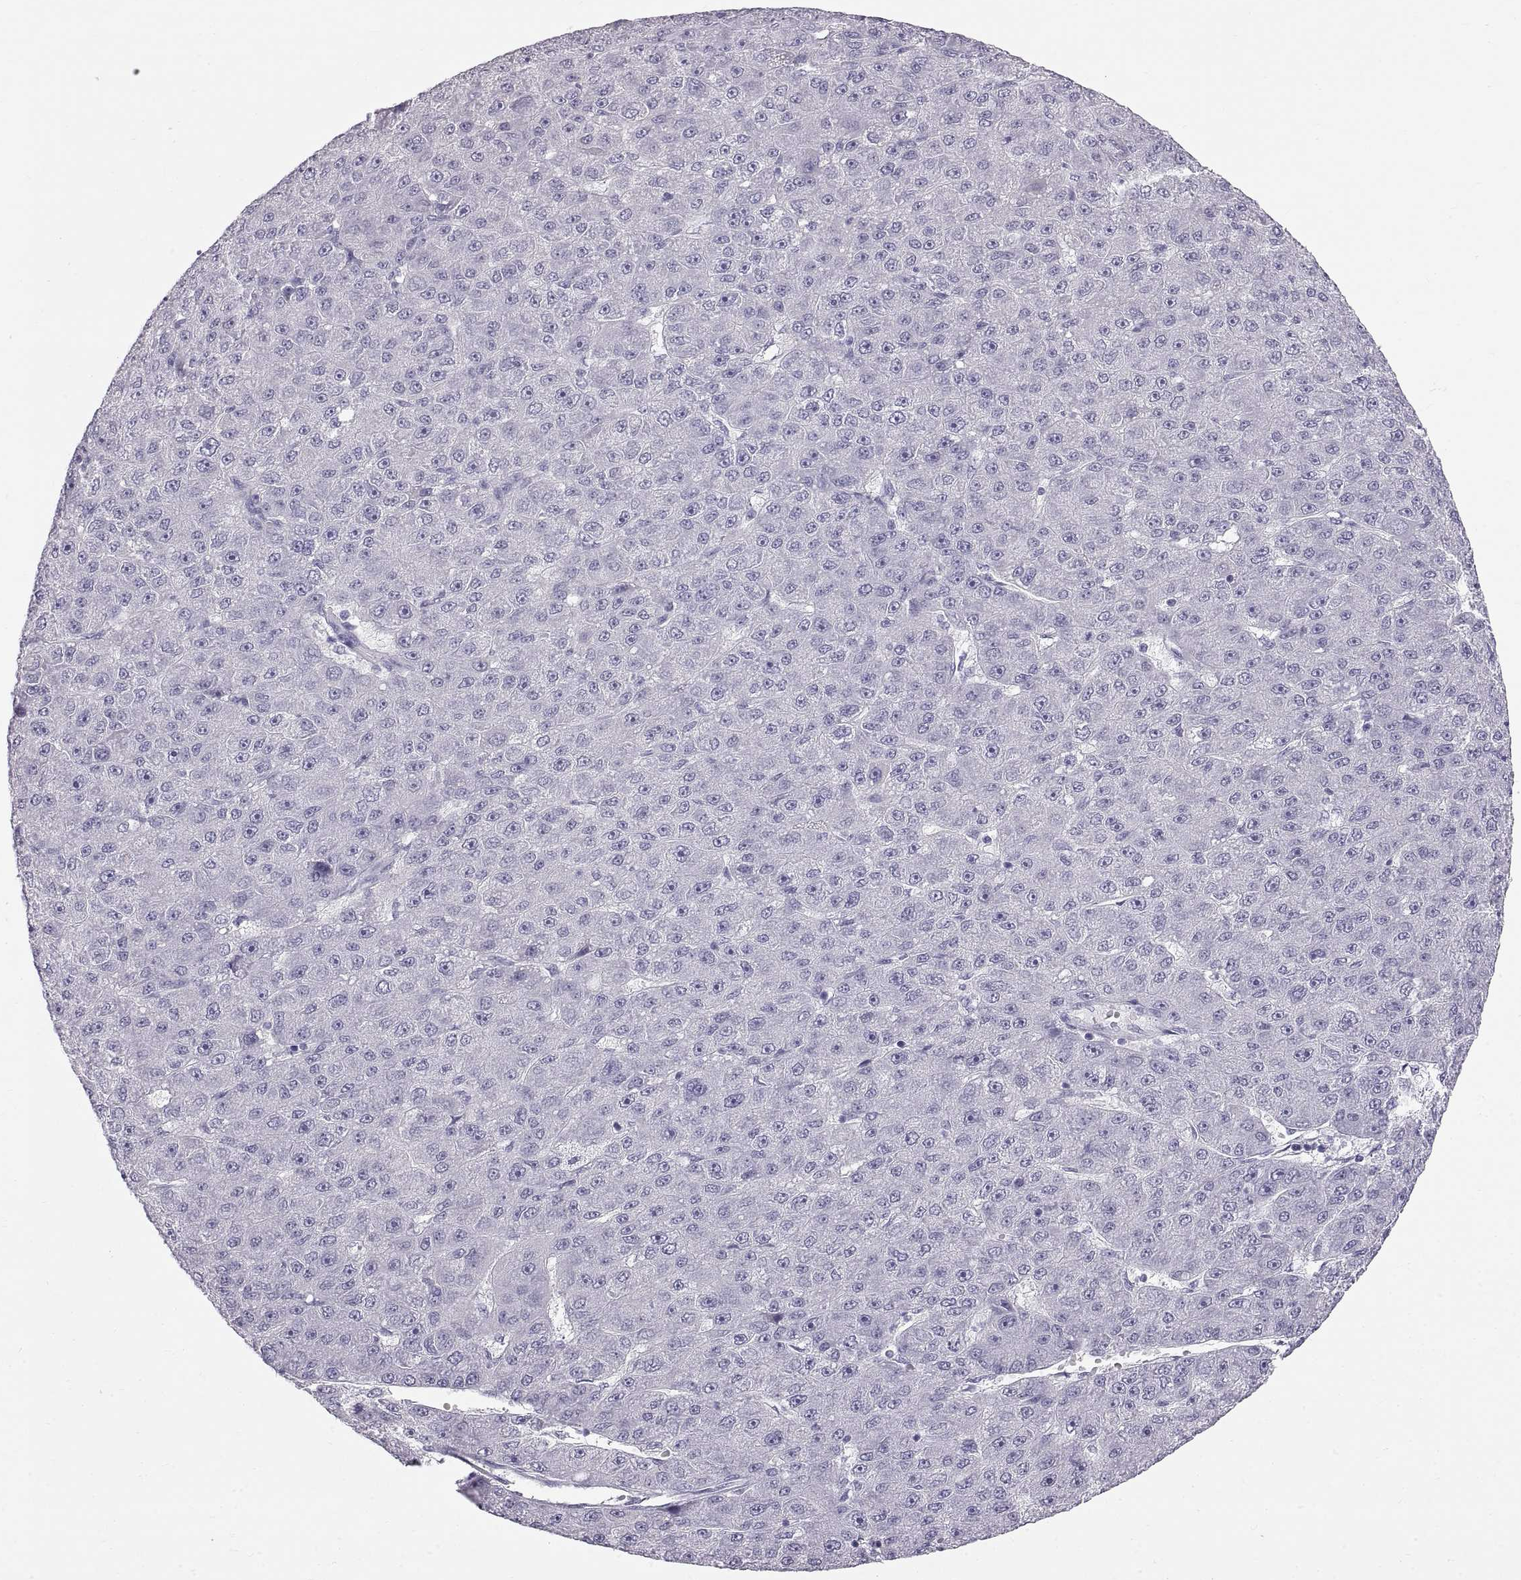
{"staining": {"intensity": "negative", "quantity": "none", "location": "none"}, "tissue": "liver cancer", "cell_type": "Tumor cells", "image_type": "cancer", "snomed": [{"axis": "morphology", "description": "Carcinoma, Hepatocellular, NOS"}, {"axis": "topography", "description": "Liver"}], "caption": "The immunohistochemistry histopathology image has no significant staining in tumor cells of liver hepatocellular carcinoma tissue.", "gene": "WFDC8", "patient": {"sex": "male", "age": 67}}